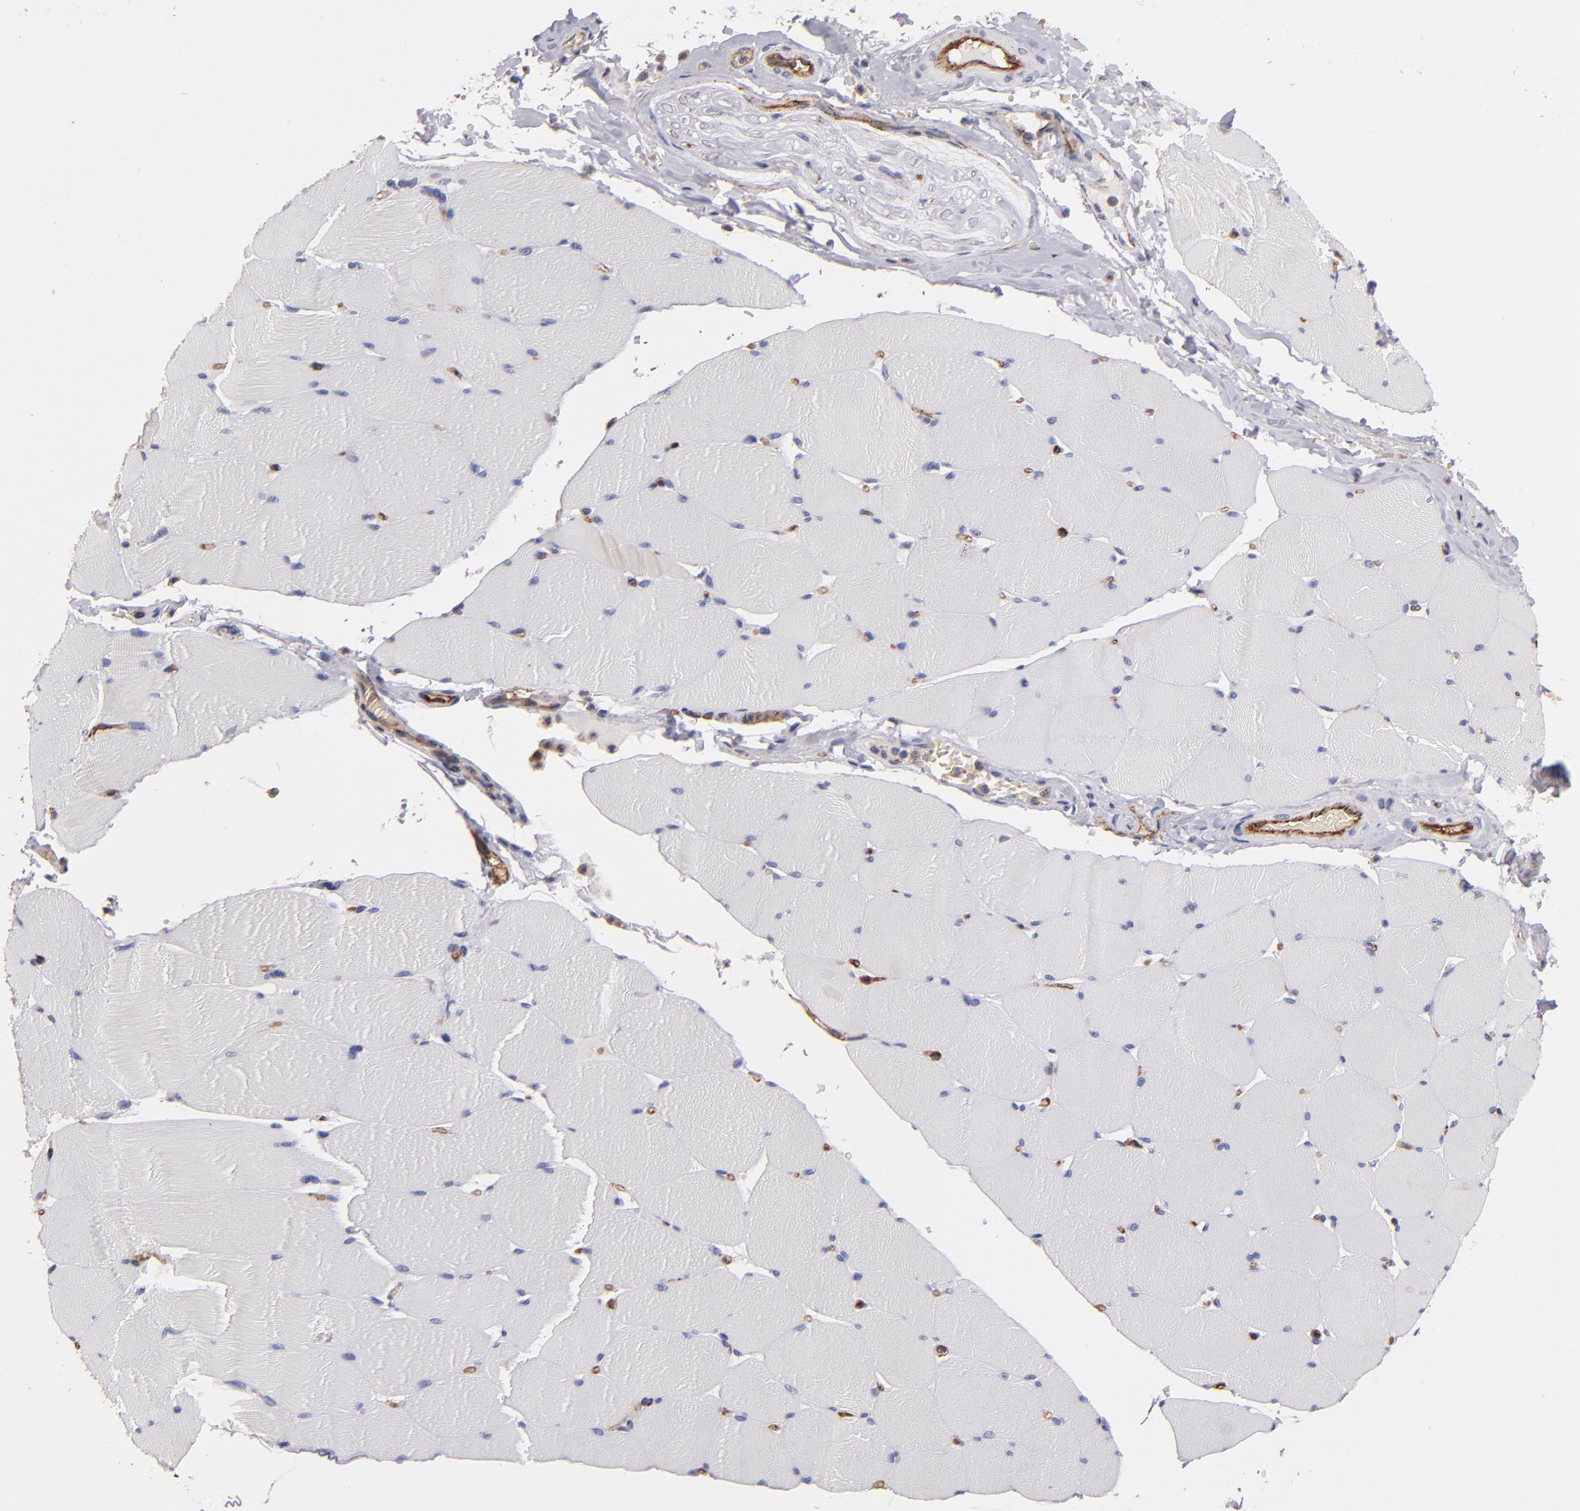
{"staining": {"intensity": "negative", "quantity": "none", "location": "none"}, "tissue": "skeletal muscle", "cell_type": "Myocytes", "image_type": "normal", "snomed": [{"axis": "morphology", "description": "Normal tissue, NOS"}, {"axis": "topography", "description": "Skeletal muscle"}], "caption": "Immunohistochemistry (IHC) of unremarkable human skeletal muscle reveals no positivity in myocytes.", "gene": "CLDN5", "patient": {"sex": "male", "age": 62}}